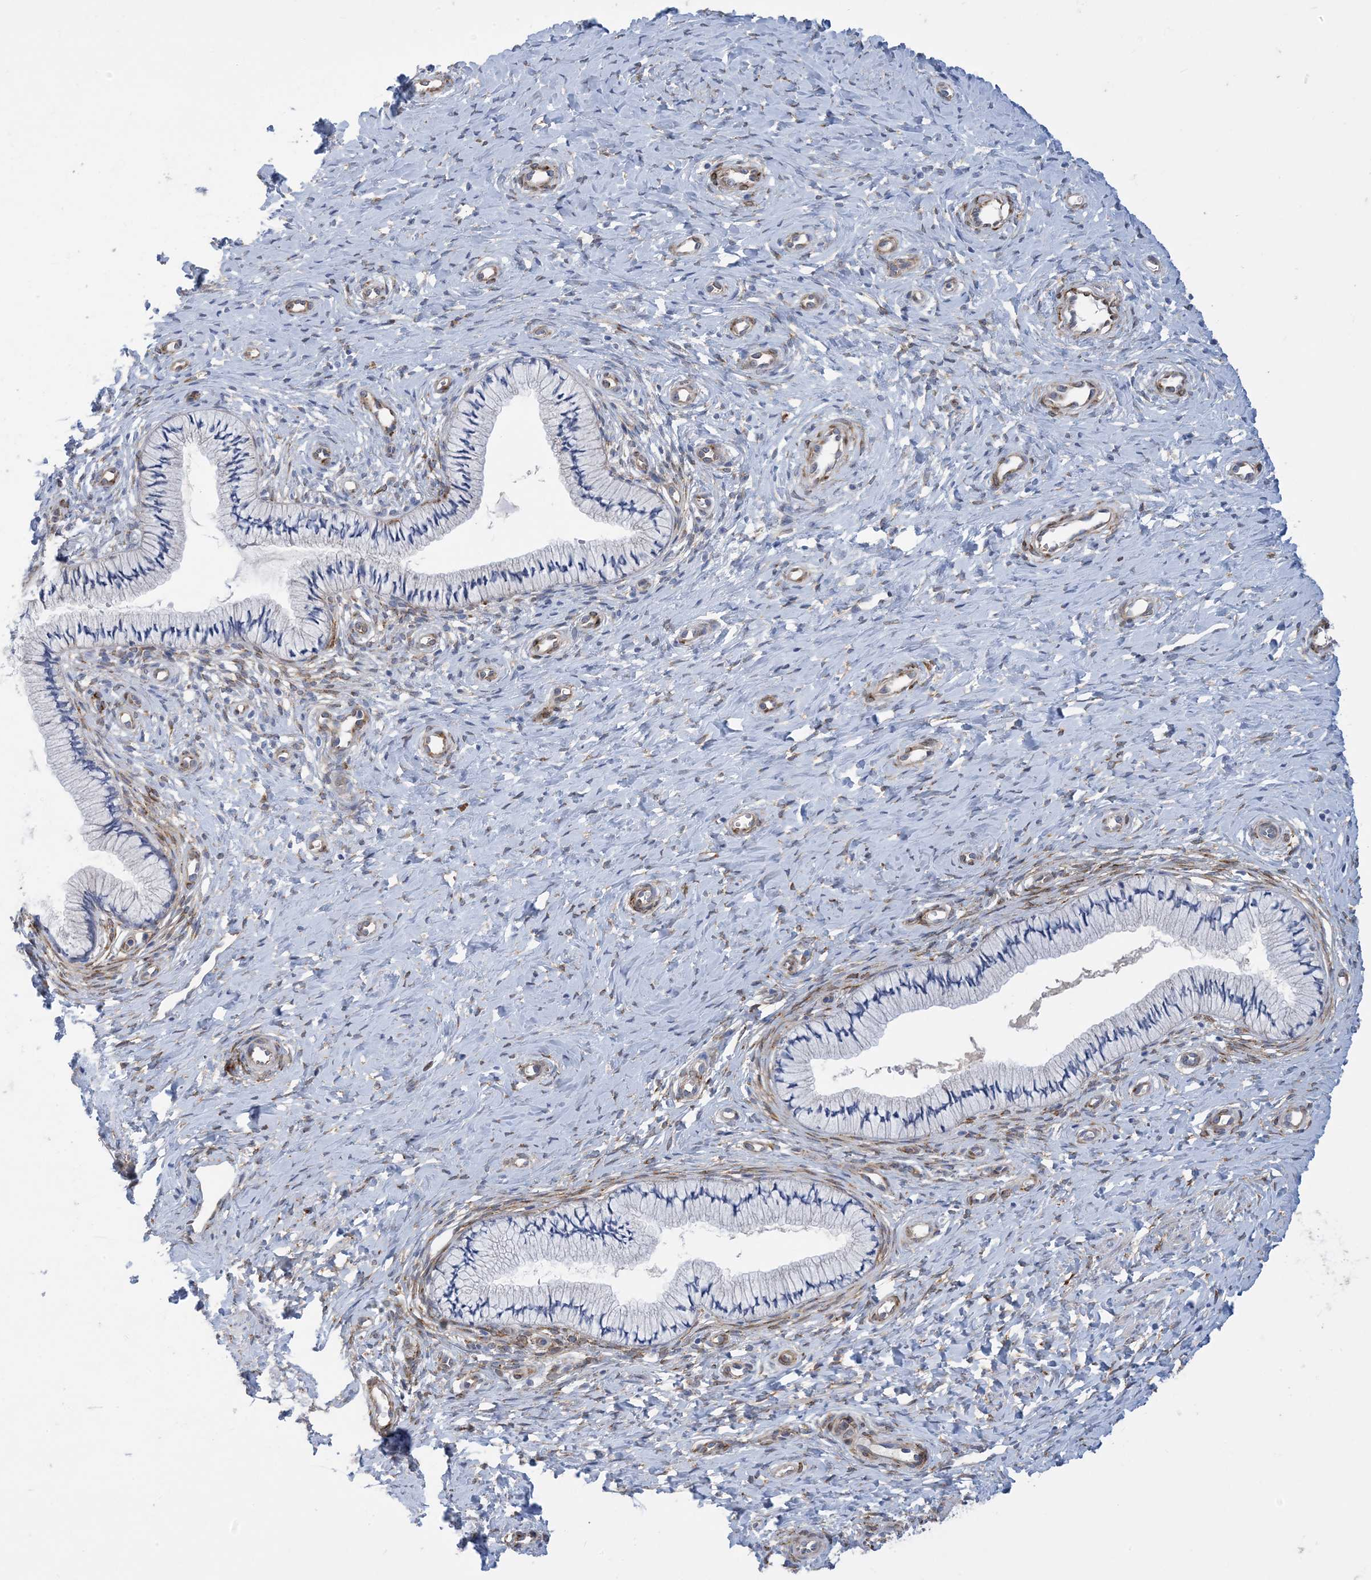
{"staining": {"intensity": "negative", "quantity": "none", "location": "none"}, "tissue": "cervix", "cell_type": "Glandular cells", "image_type": "normal", "snomed": [{"axis": "morphology", "description": "Normal tissue, NOS"}, {"axis": "topography", "description": "Cervix"}], "caption": "IHC image of unremarkable human cervix stained for a protein (brown), which demonstrates no expression in glandular cells. (Stains: DAB (3,3'-diaminobenzidine) immunohistochemistry with hematoxylin counter stain, Microscopy: brightfield microscopy at high magnification).", "gene": "RBMS3", "patient": {"sex": "female", "age": 36}}